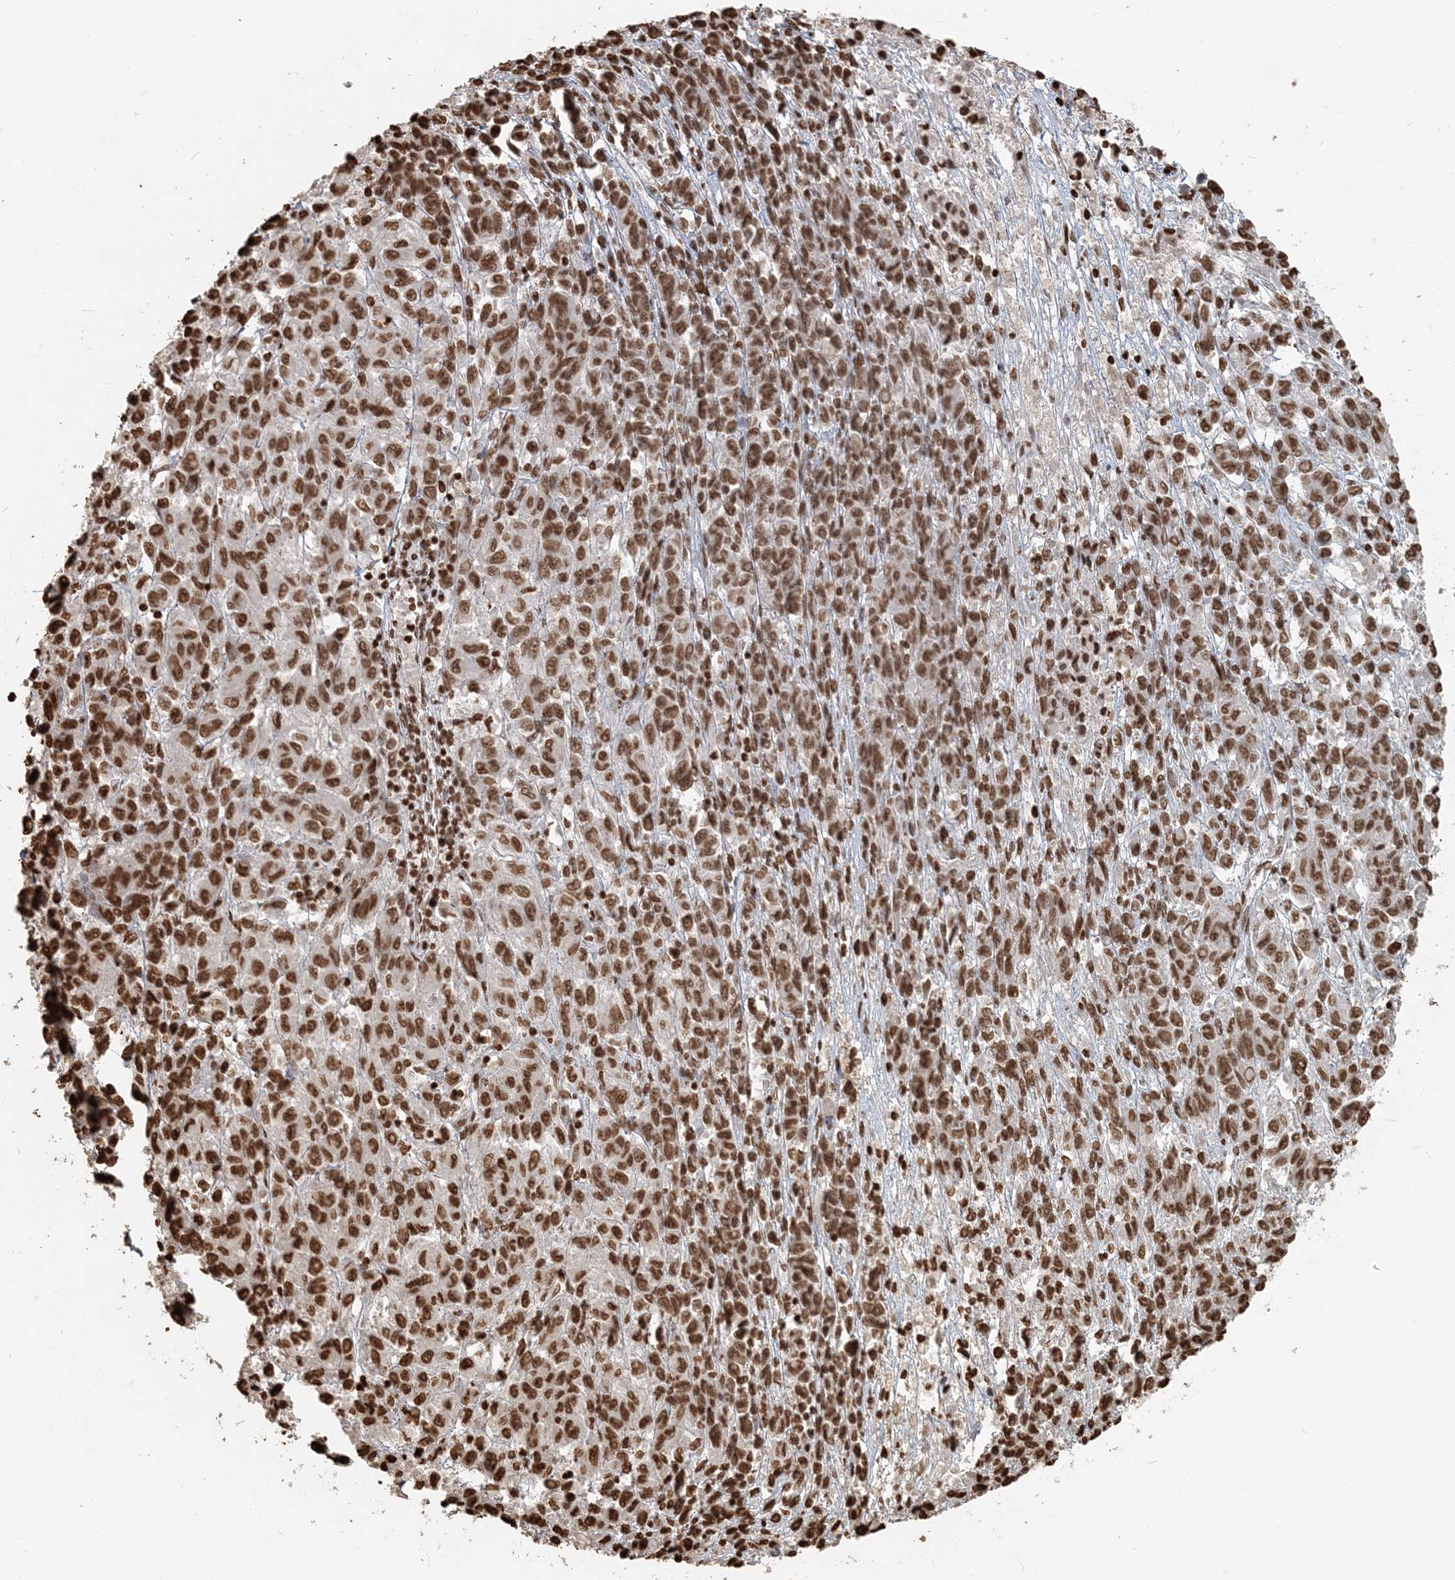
{"staining": {"intensity": "strong", "quantity": ">75%", "location": "nuclear"}, "tissue": "melanoma", "cell_type": "Tumor cells", "image_type": "cancer", "snomed": [{"axis": "morphology", "description": "Malignant melanoma, Metastatic site"}, {"axis": "topography", "description": "Lung"}], "caption": "Strong nuclear staining for a protein is present in about >75% of tumor cells of malignant melanoma (metastatic site) using IHC.", "gene": "H3-3B", "patient": {"sex": "male", "age": 64}}